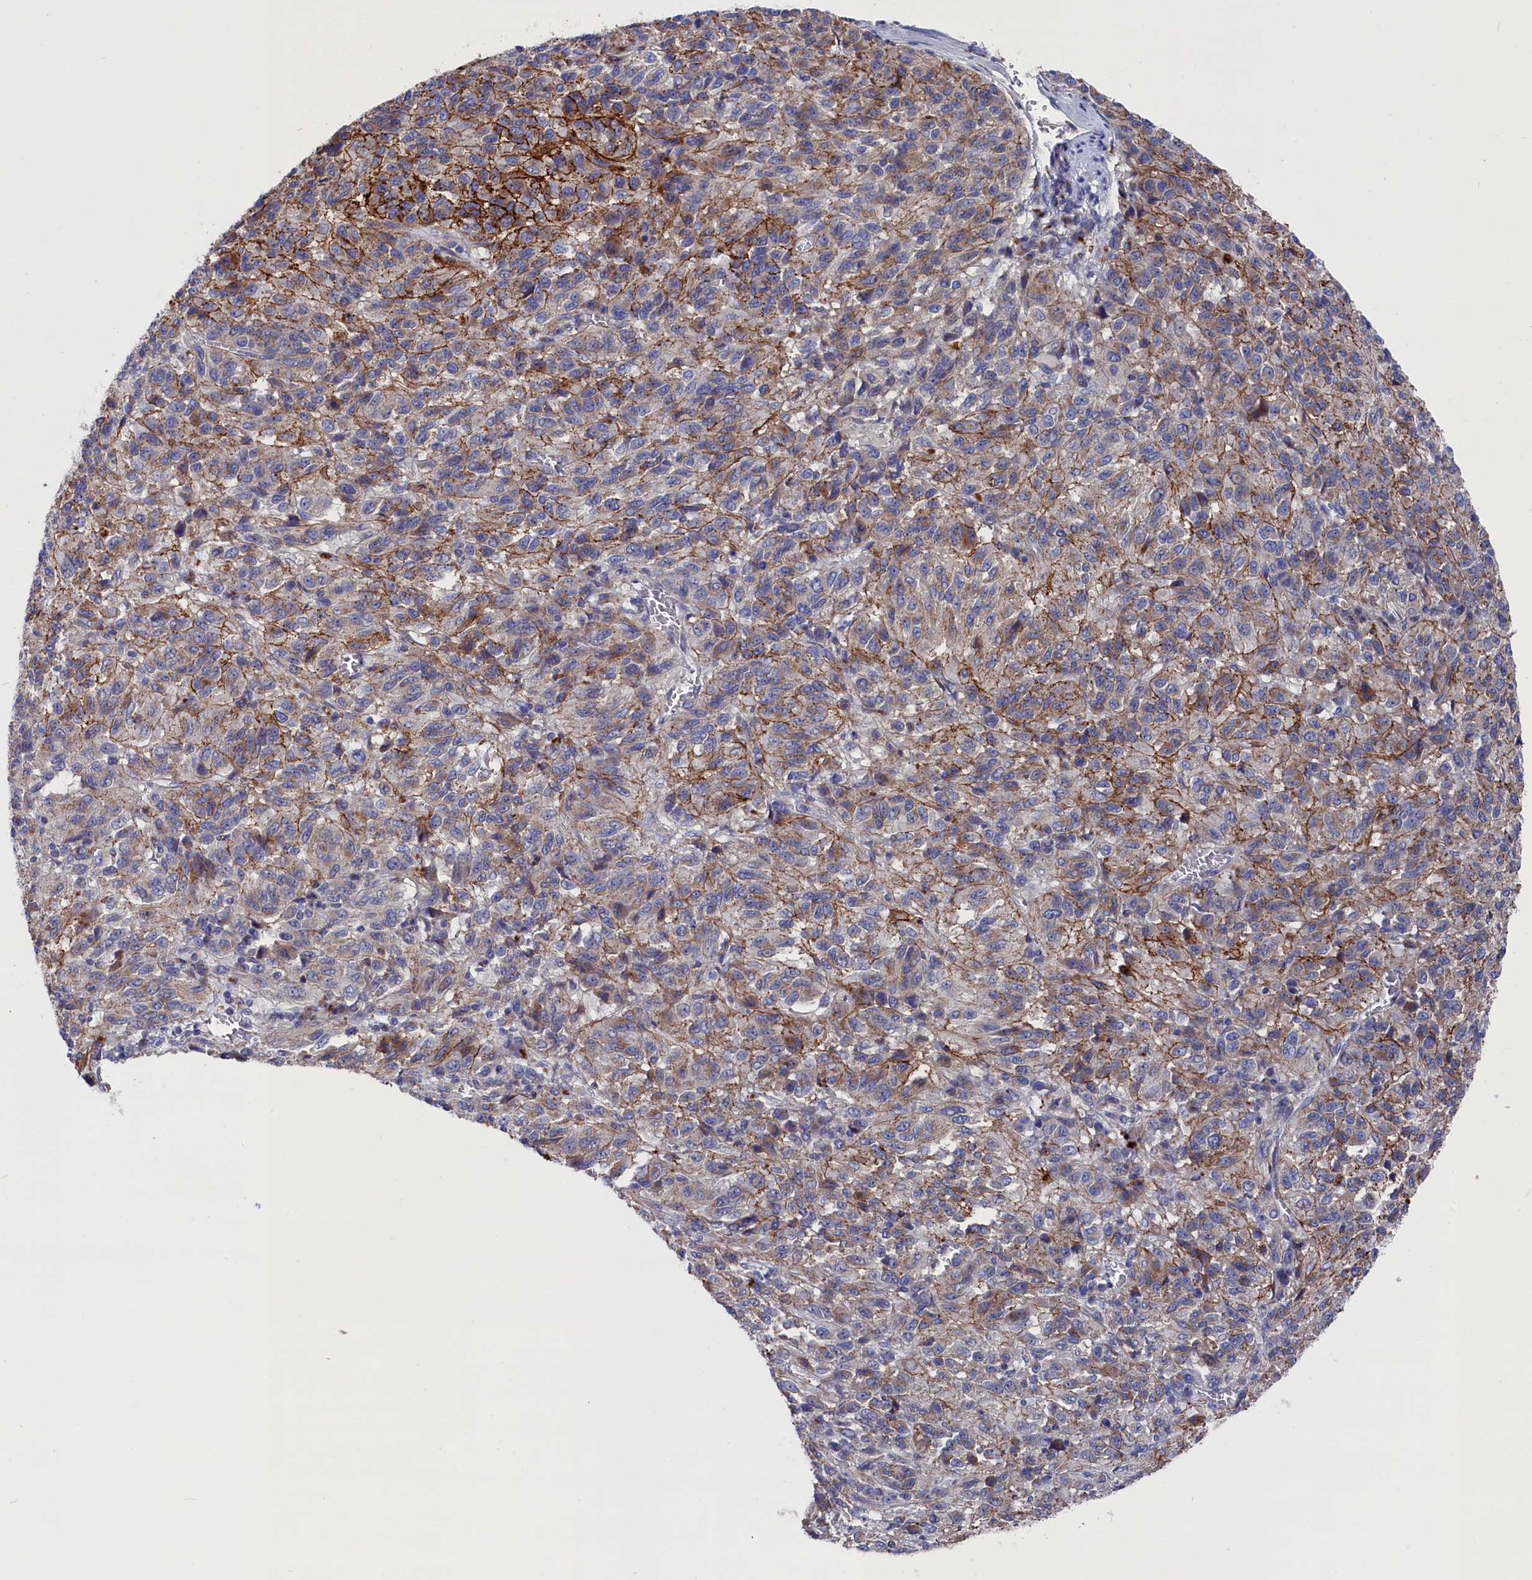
{"staining": {"intensity": "moderate", "quantity": "<25%", "location": "cytoplasmic/membranous"}, "tissue": "melanoma", "cell_type": "Tumor cells", "image_type": "cancer", "snomed": [{"axis": "morphology", "description": "Malignant melanoma, Metastatic site"}, {"axis": "topography", "description": "Lung"}], "caption": "The histopathology image reveals staining of melanoma, revealing moderate cytoplasmic/membranous protein expression (brown color) within tumor cells. (IHC, brightfield microscopy, high magnification).", "gene": "GPR108", "patient": {"sex": "male", "age": 64}}